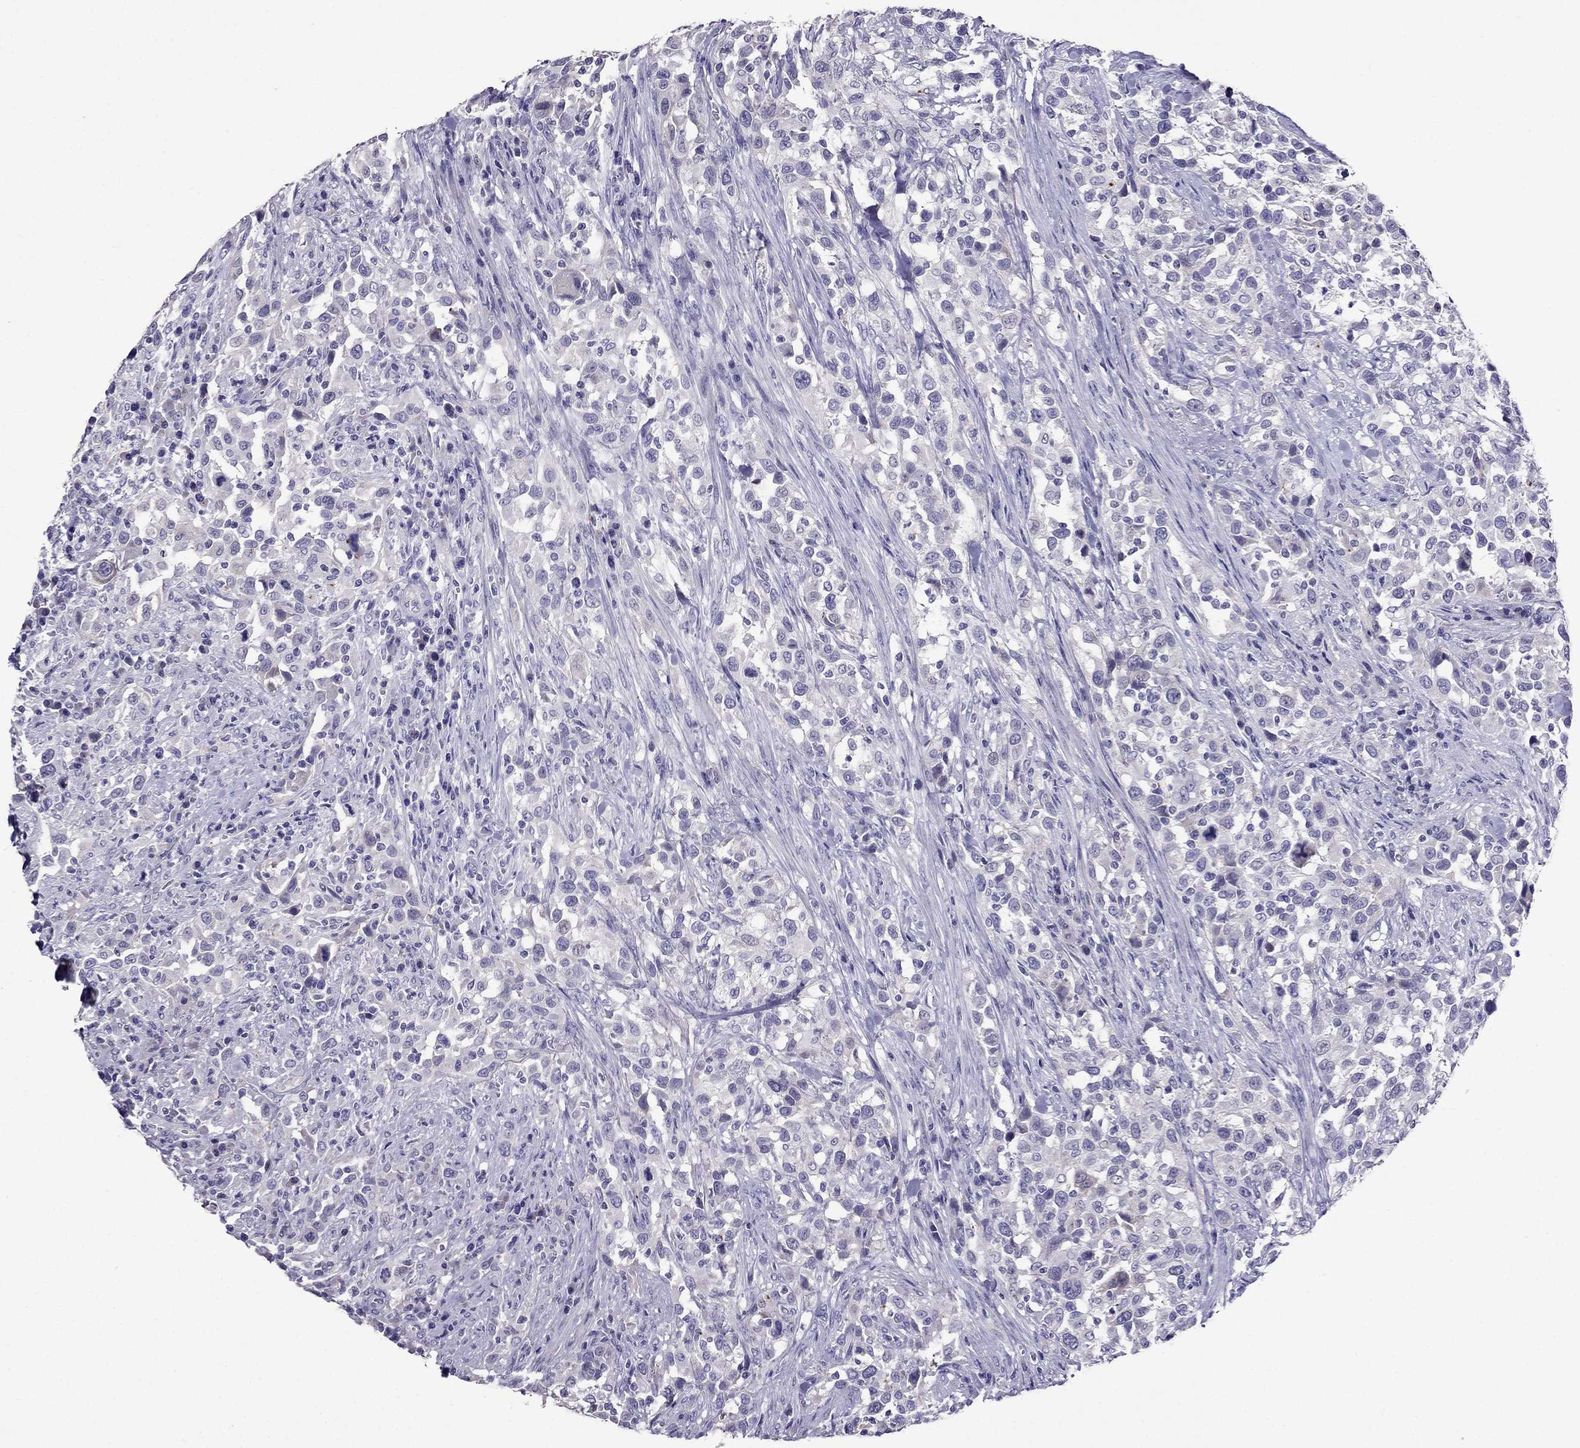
{"staining": {"intensity": "negative", "quantity": "none", "location": "none"}, "tissue": "urothelial cancer", "cell_type": "Tumor cells", "image_type": "cancer", "snomed": [{"axis": "morphology", "description": "Urothelial carcinoma, NOS"}, {"axis": "morphology", "description": "Urothelial carcinoma, High grade"}, {"axis": "topography", "description": "Urinary bladder"}], "caption": "Human urothelial cancer stained for a protein using immunohistochemistry (IHC) reveals no expression in tumor cells.", "gene": "OXCT2", "patient": {"sex": "female", "age": 64}}